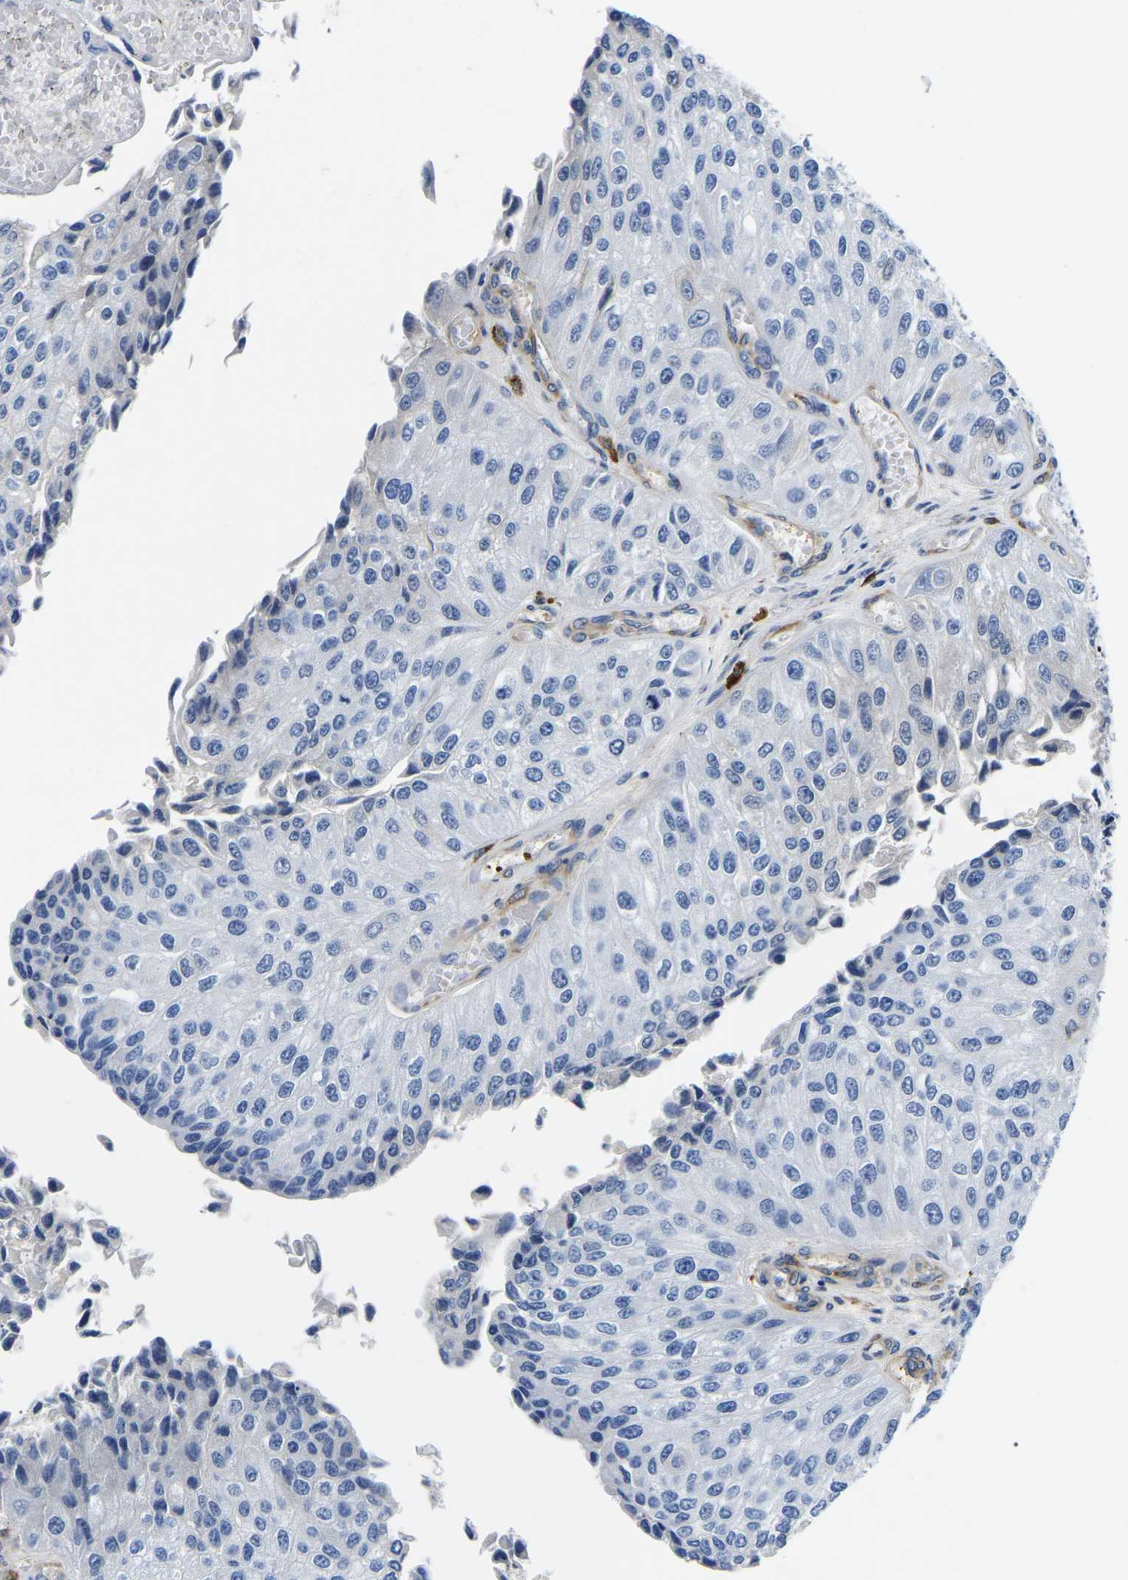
{"staining": {"intensity": "negative", "quantity": "none", "location": "none"}, "tissue": "urothelial cancer", "cell_type": "Tumor cells", "image_type": "cancer", "snomed": [{"axis": "morphology", "description": "Urothelial carcinoma, High grade"}, {"axis": "topography", "description": "Kidney"}, {"axis": "topography", "description": "Urinary bladder"}], "caption": "Image shows no significant protein staining in tumor cells of urothelial carcinoma (high-grade). (DAB immunohistochemistry visualized using brightfield microscopy, high magnification).", "gene": "DUSP8", "patient": {"sex": "male", "age": 77}}